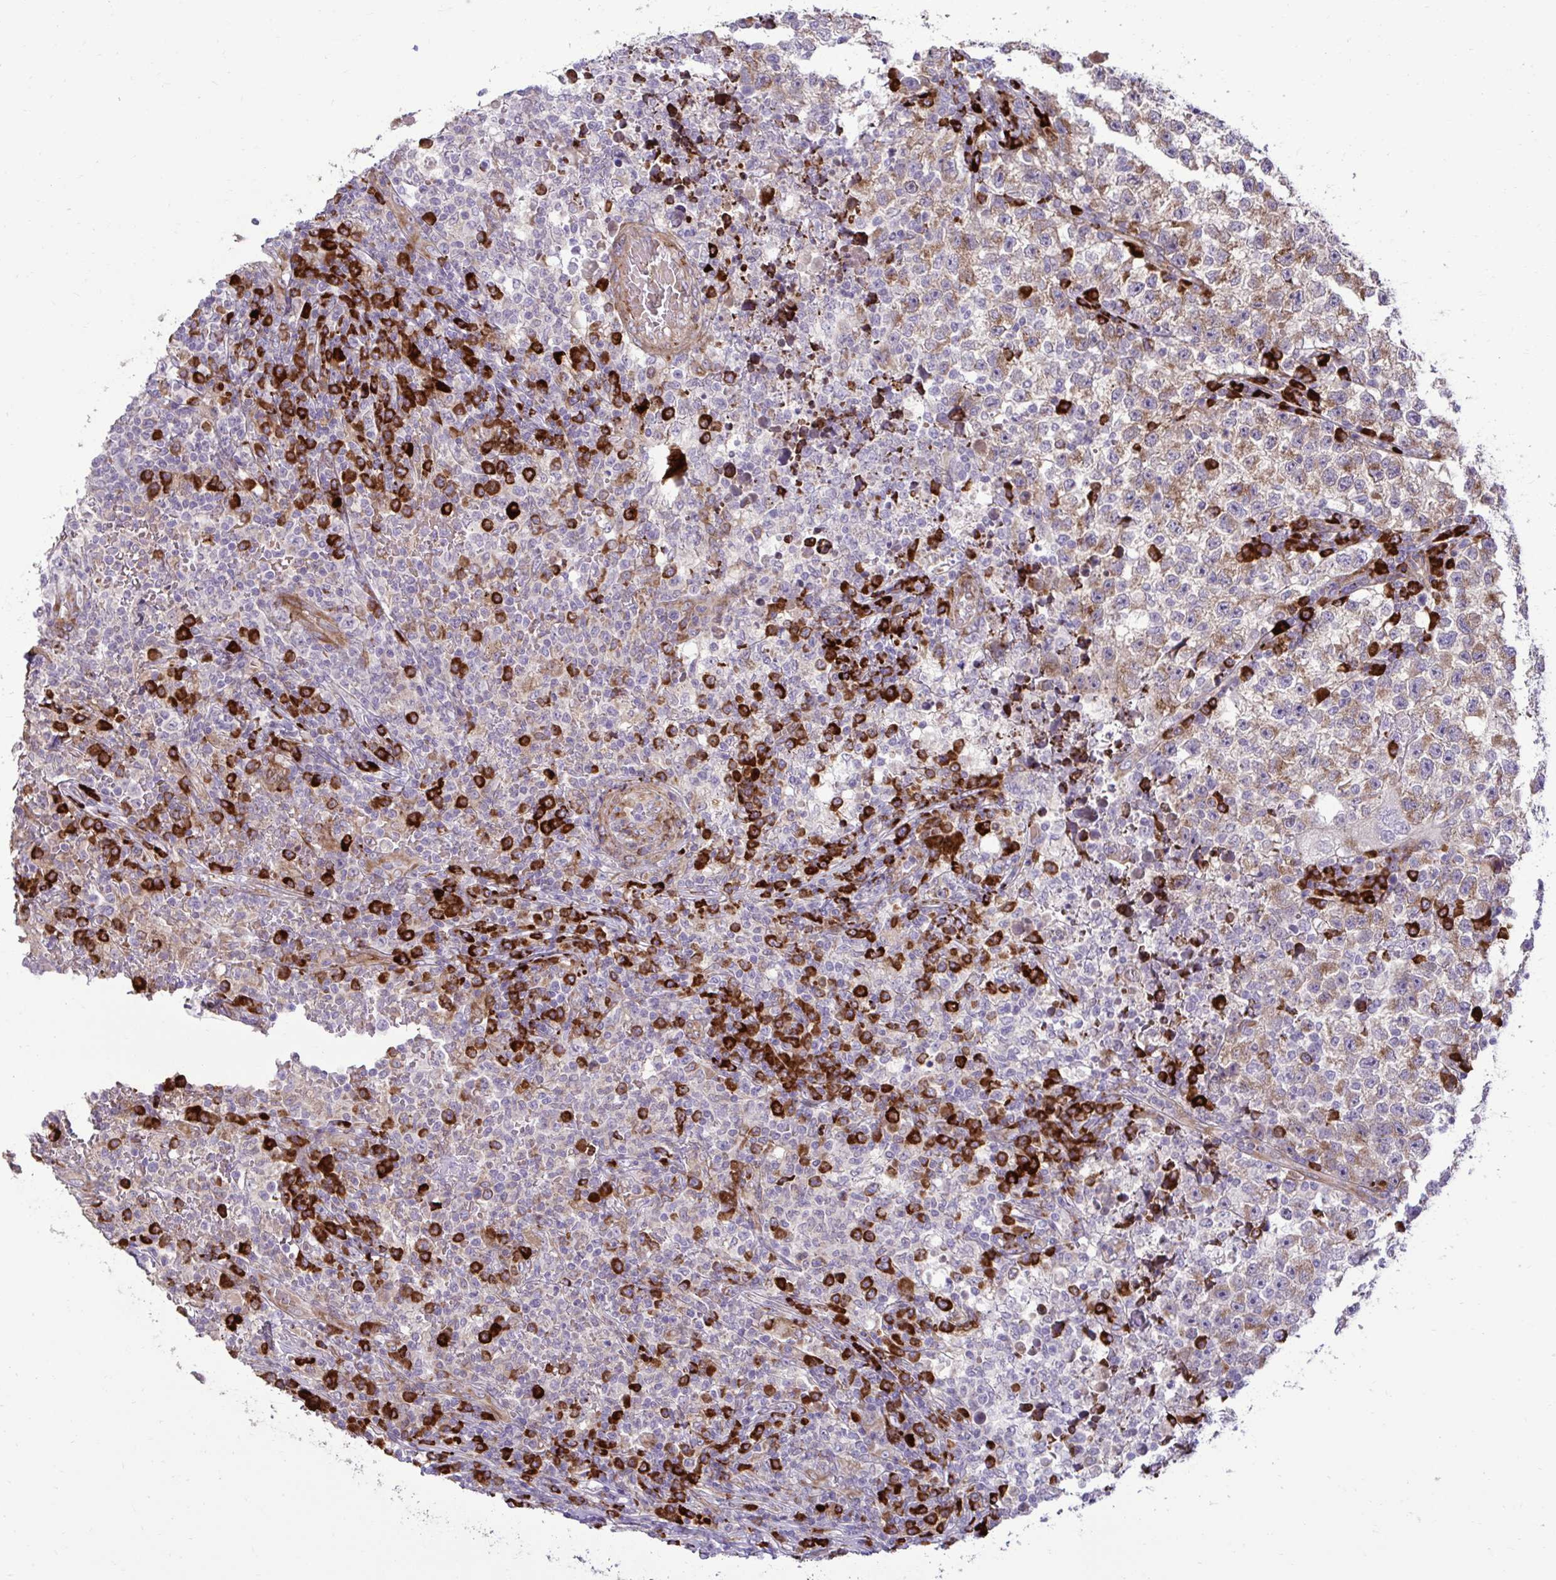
{"staining": {"intensity": "weak", "quantity": "25%-75%", "location": "cytoplasmic/membranous"}, "tissue": "testis cancer", "cell_type": "Tumor cells", "image_type": "cancer", "snomed": [{"axis": "morphology", "description": "Seminoma, NOS"}, {"axis": "topography", "description": "Testis"}], "caption": "The immunohistochemical stain labels weak cytoplasmic/membranous staining in tumor cells of testis cancer (seminoma) tissue.", "gene": "LIMS1", "patient": {"sex": "male", "age": 22}}